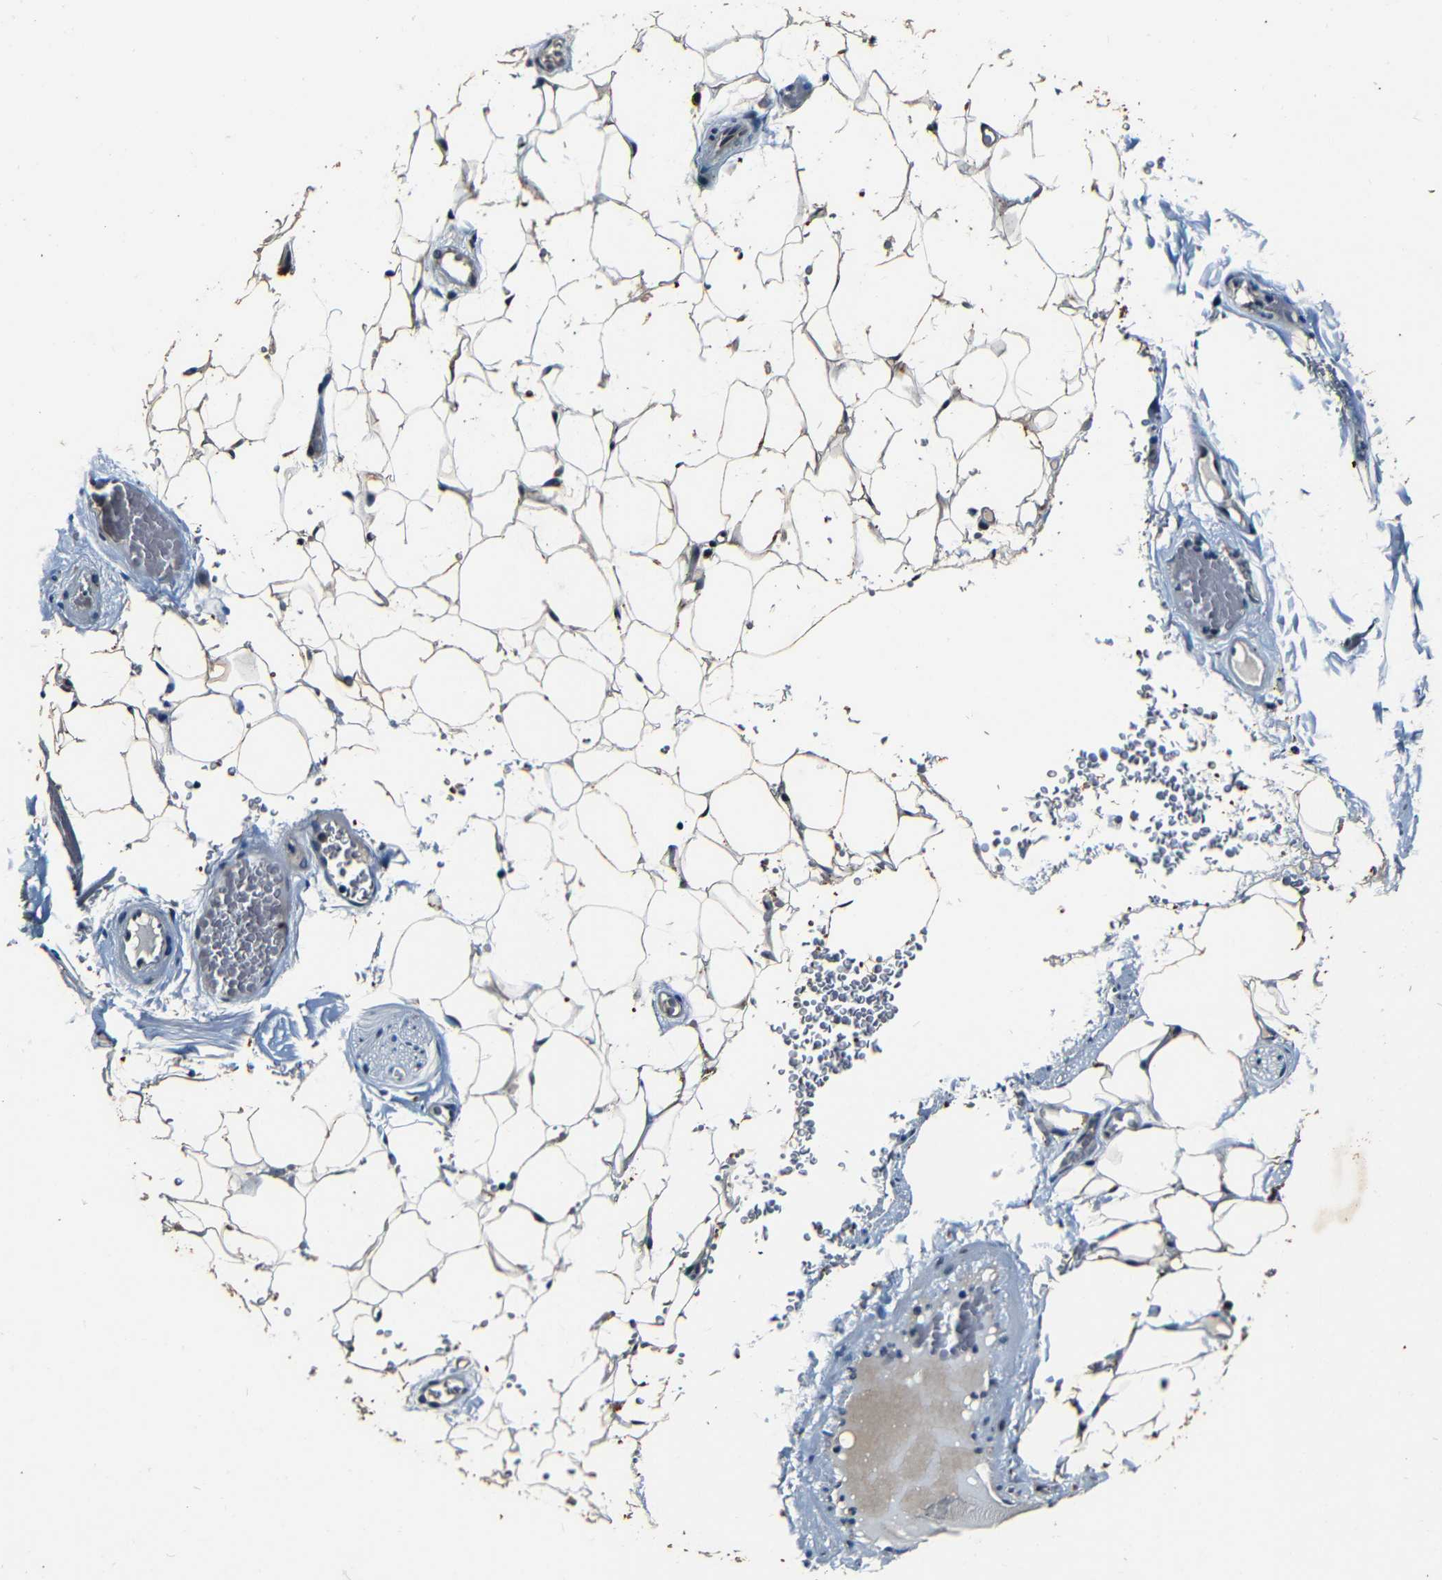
{"staining": {"intensity": "weak", "quantity": ">75%", "location": "cytoplasmic/membranous"}, "tissue": "adipose tissue", "cell_type": "Adipocytes", "image_type": "normal", "snomed": [{"axis": "morphology", "description": "Normal tissue, NOS"}, {"axis": "topography", "description": "Peripheral nerve tissue"}], "caption": "Protein staining of normal adipose tissue exhibits weak cytoplasmic/membranous staining in approximately >75% of adipocytes.", "gene": "FOXD4L1", "patient": {"sex": "male", "age": 70}}